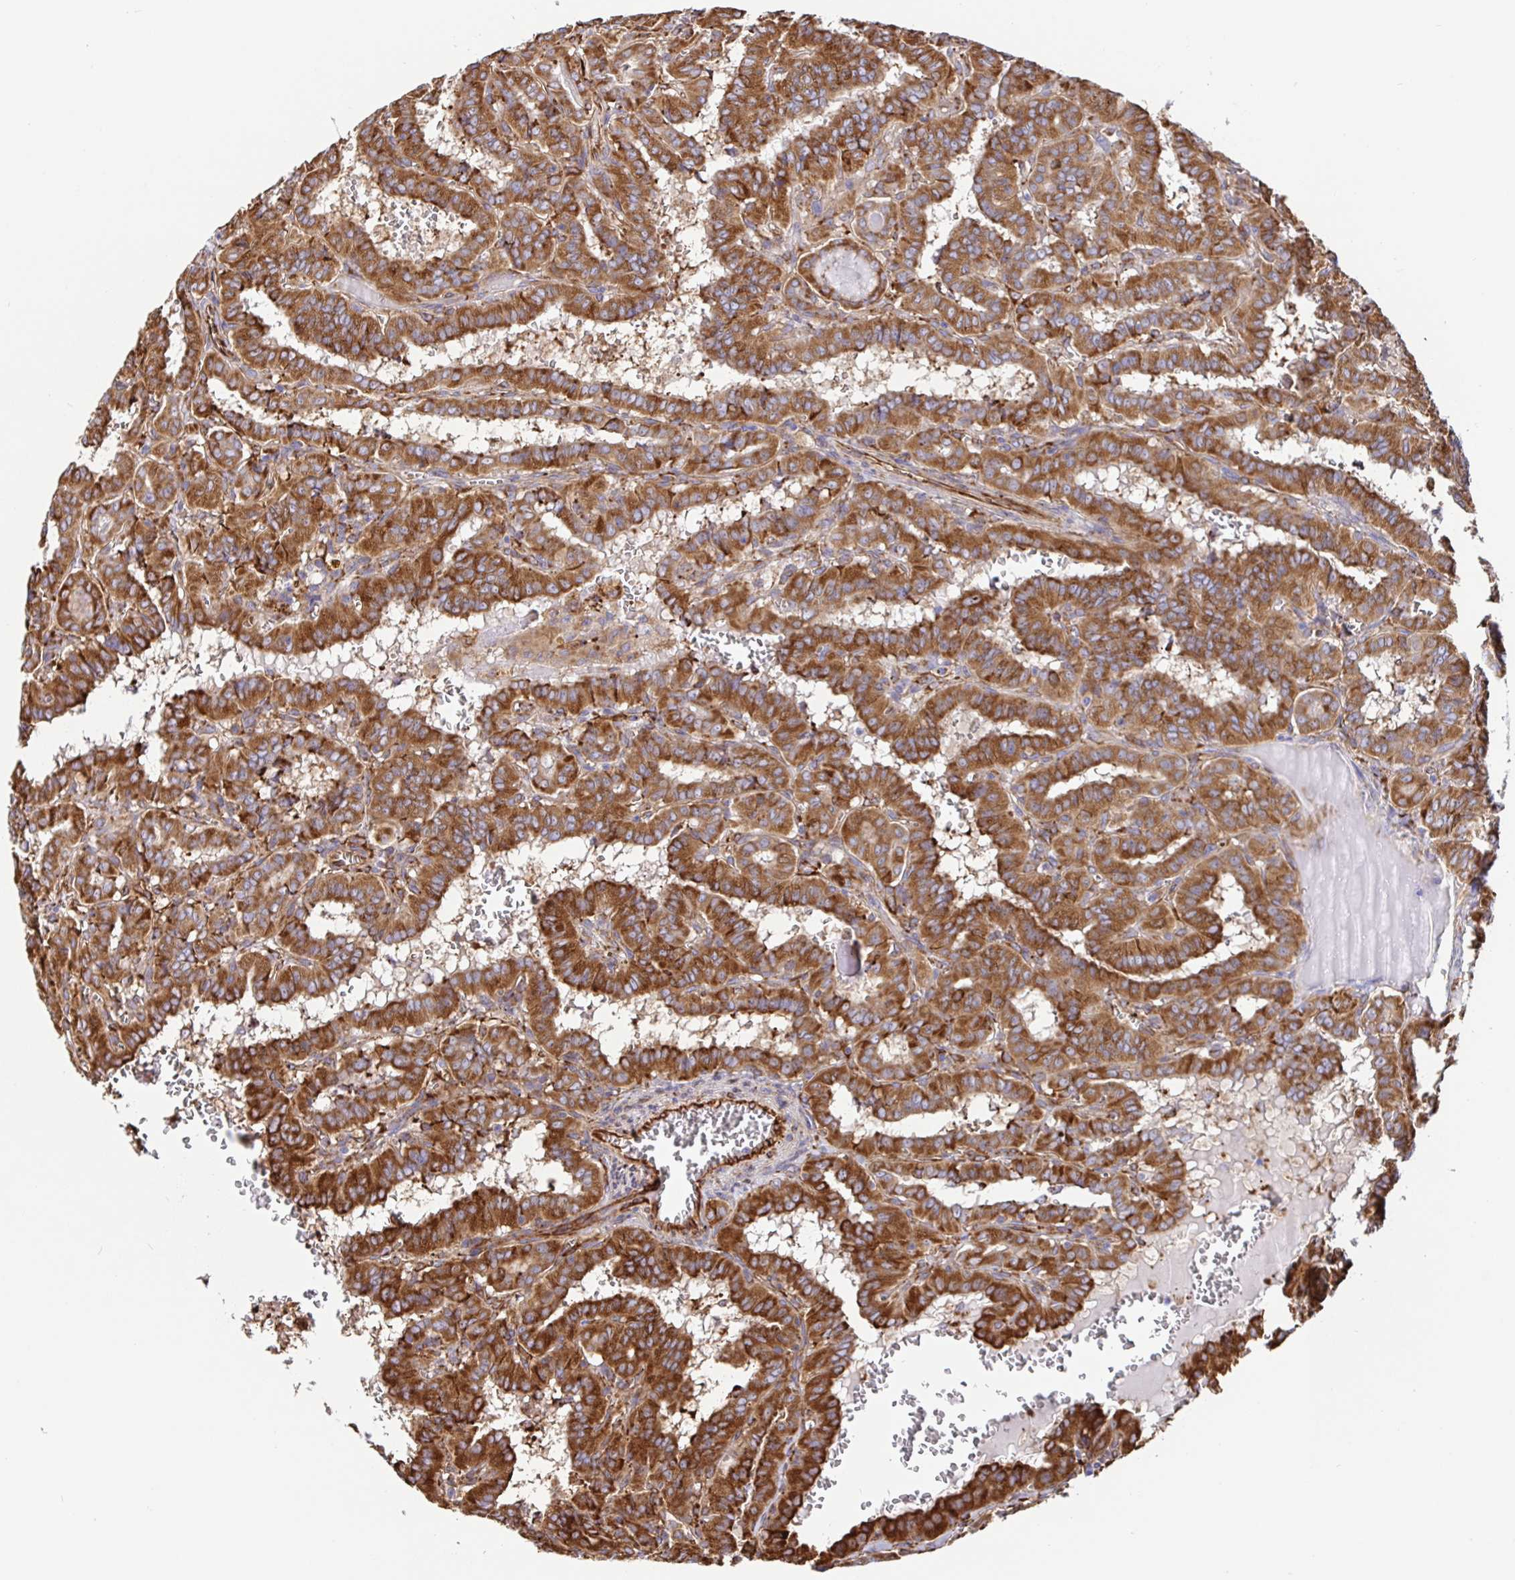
{"staining": {"intensity": "strong", "quantity": ">75%", "location": "cytoplasmic/membranous"}, "tissue": "thyroid cancer", "cell_type": "Tumor cells", "image_type": "cancer", "snomed": [{"axis": "morphology", "description": "Papillary adenocarcinoma, NOS"}, {"axis": "topography", "description": "Thyroid gland"}], "caption": "Immunohistochemical staining of thyroid papillary adenocarcinoma displays high levels of strong cytoplasmic/membranous staining in approximately >75% of tumor cells.", "gene": "MAOA", "patient": {"sex": "female", "age": 21}}